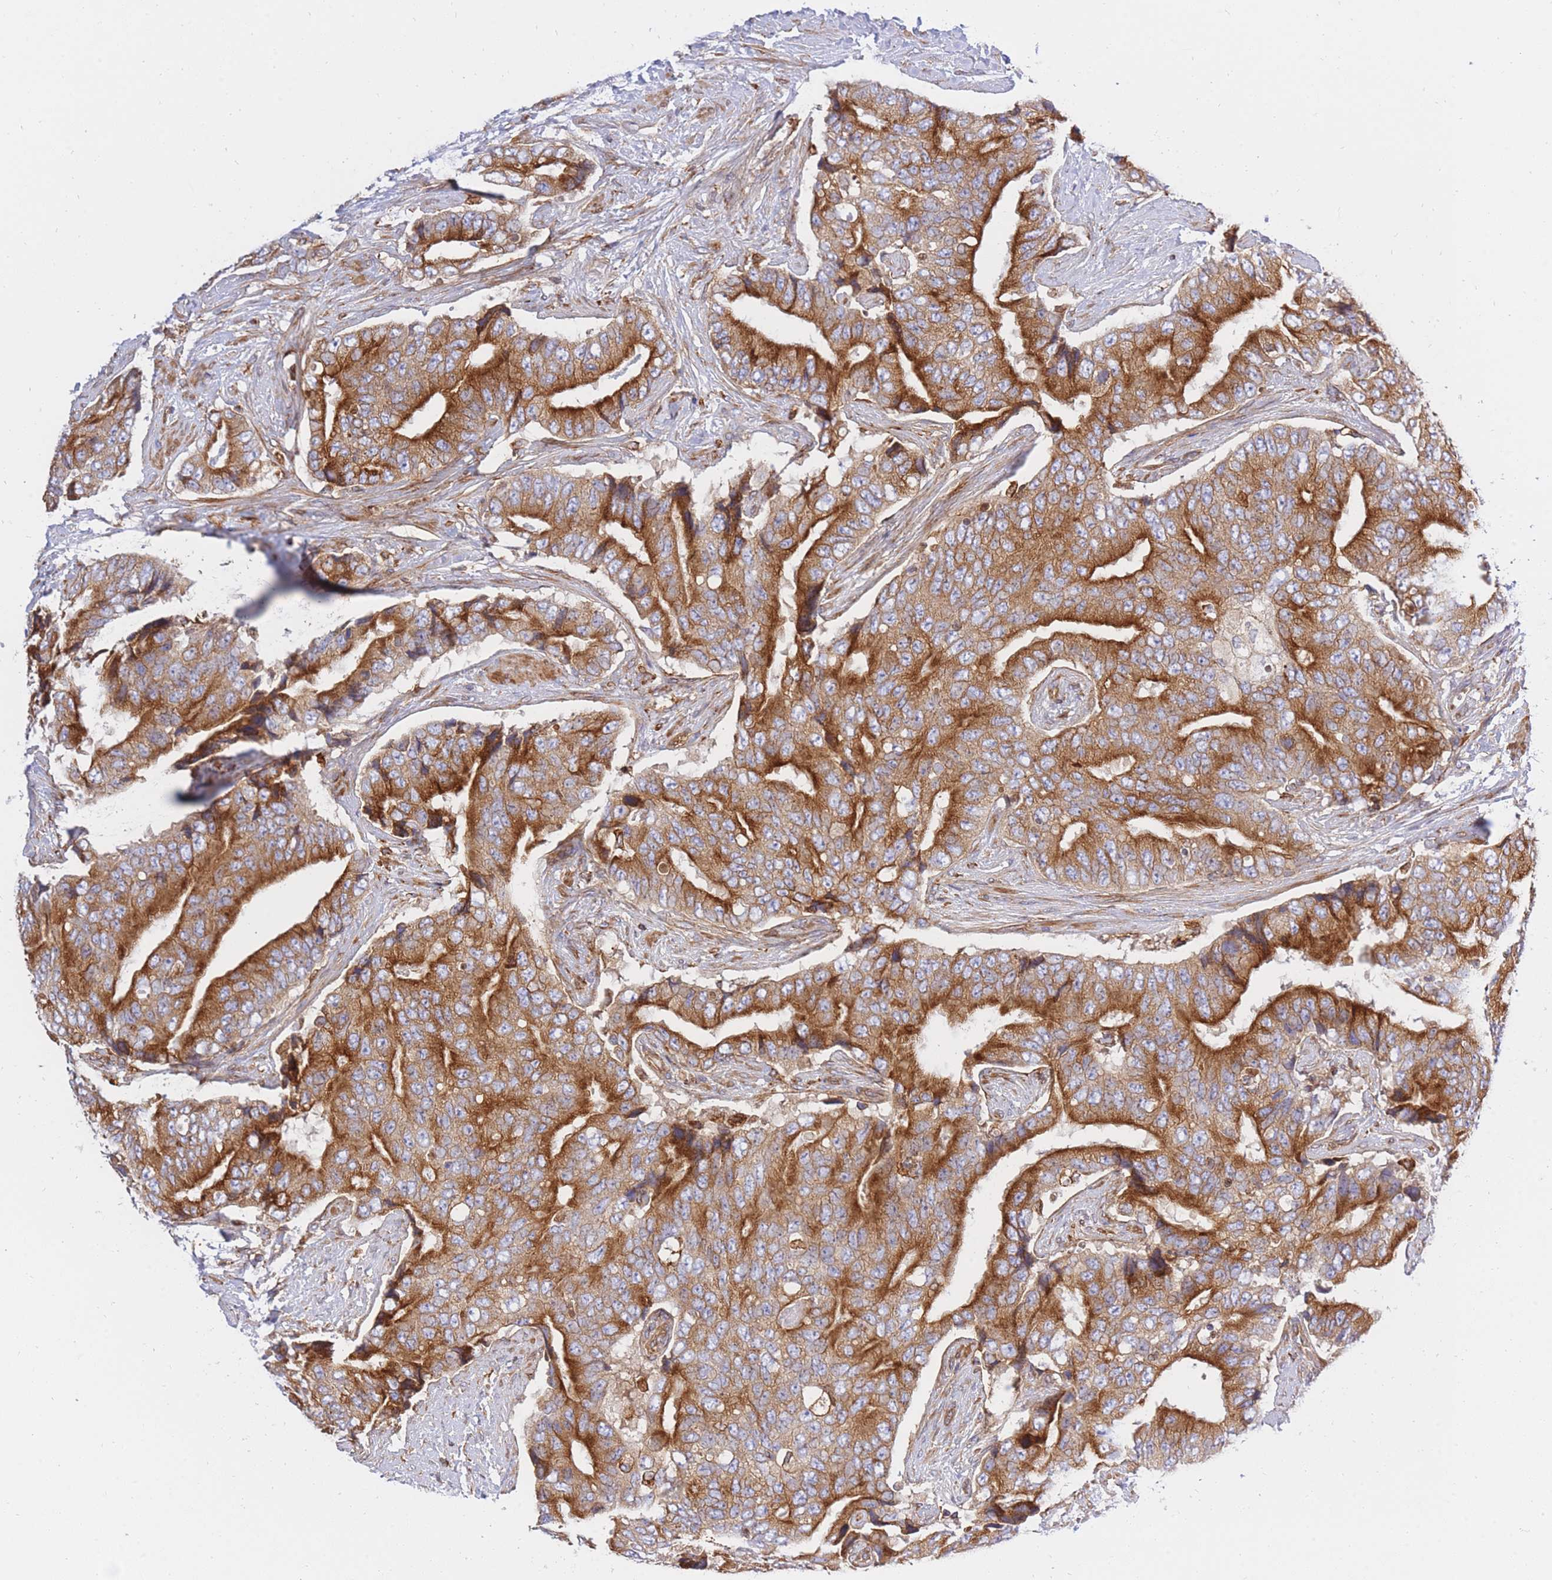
{"staining": {"intensity": "strong", "quantity": ">75%", "location": "cytoplasmic/membranous"}, "tissue": "prostate cancer", "cell_type": "Tumor cells", "image_type": "cancer", "snomed": [{"axis": "morphology", "description": "Adenocarcinoma, High grade"}, {"axis": "topography", "description": "Prostate"}], "caption": "Prostate cancer (high-grade adenocarcinoma) stained with DAB (3,3'-diaminobenzidine) immunohistochemistry (IHC) demonstrates high levels of strong cytoplasmic/membranous positivity in approximately >75% of tumor cells.", "gene": "REM1", "patient": {"sex": "male", "age": 70}}